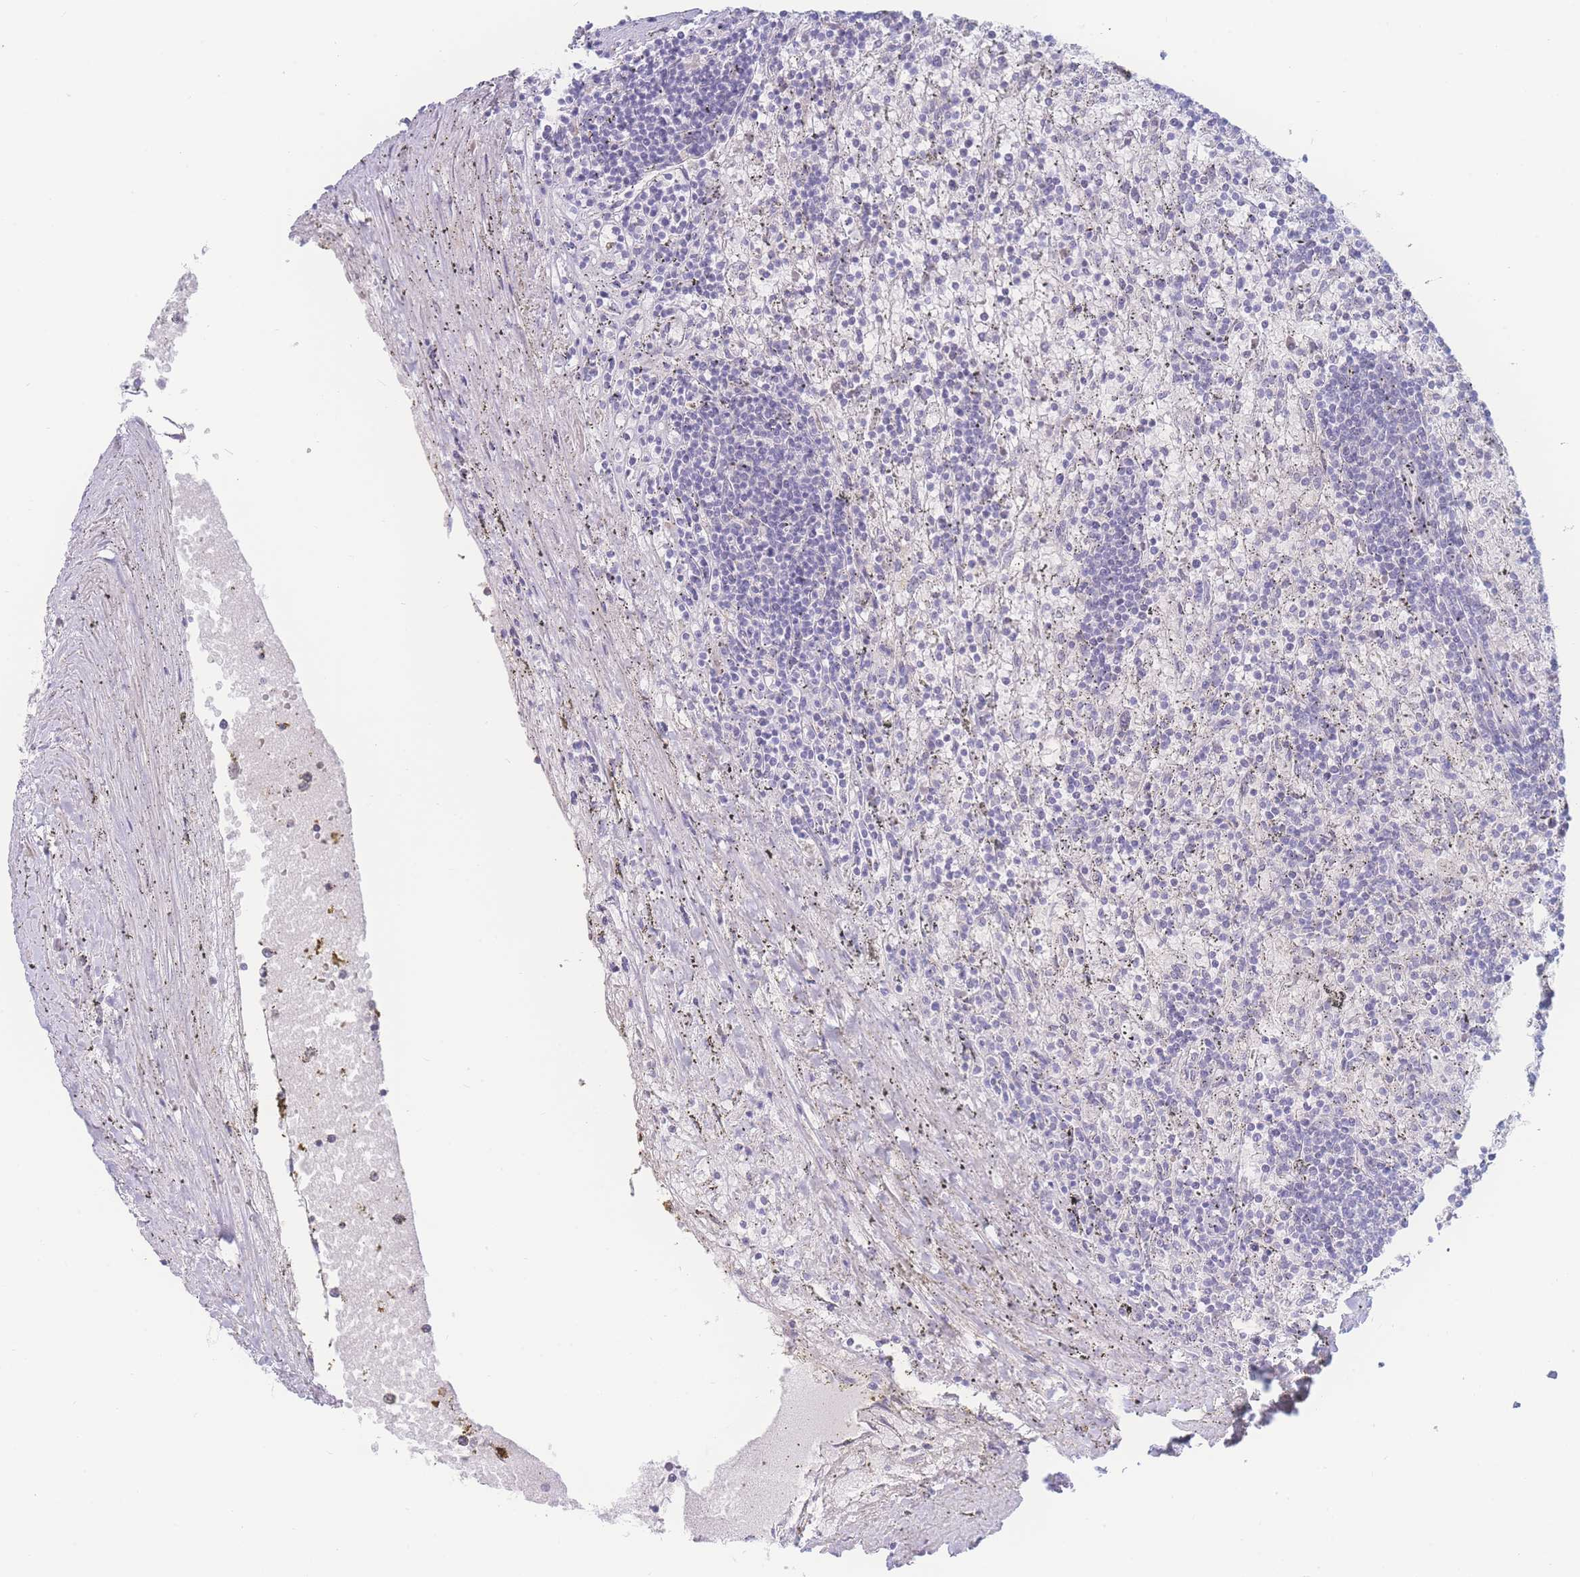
{"staining": {"intensity": "negative", "quantity": "none", "location": "none"}, "tissue": "lymphoma", "cell_type": "Tumor cells", "image_type": "cancer", "snomed": [{"axis": "morphology", "description": "Malignant lymphoma, non-Hodgkin's type, Low grade"}, {"axis": "topography", "description": "Spleen"}], "caption": "Immunohistochemistry of low-grade malignant lymphoma, non-Hodgkin's type demonstrates no staining in tumor cells.", "gene": "PRSS22", "patient": {"sex": "male", "age": 76}}